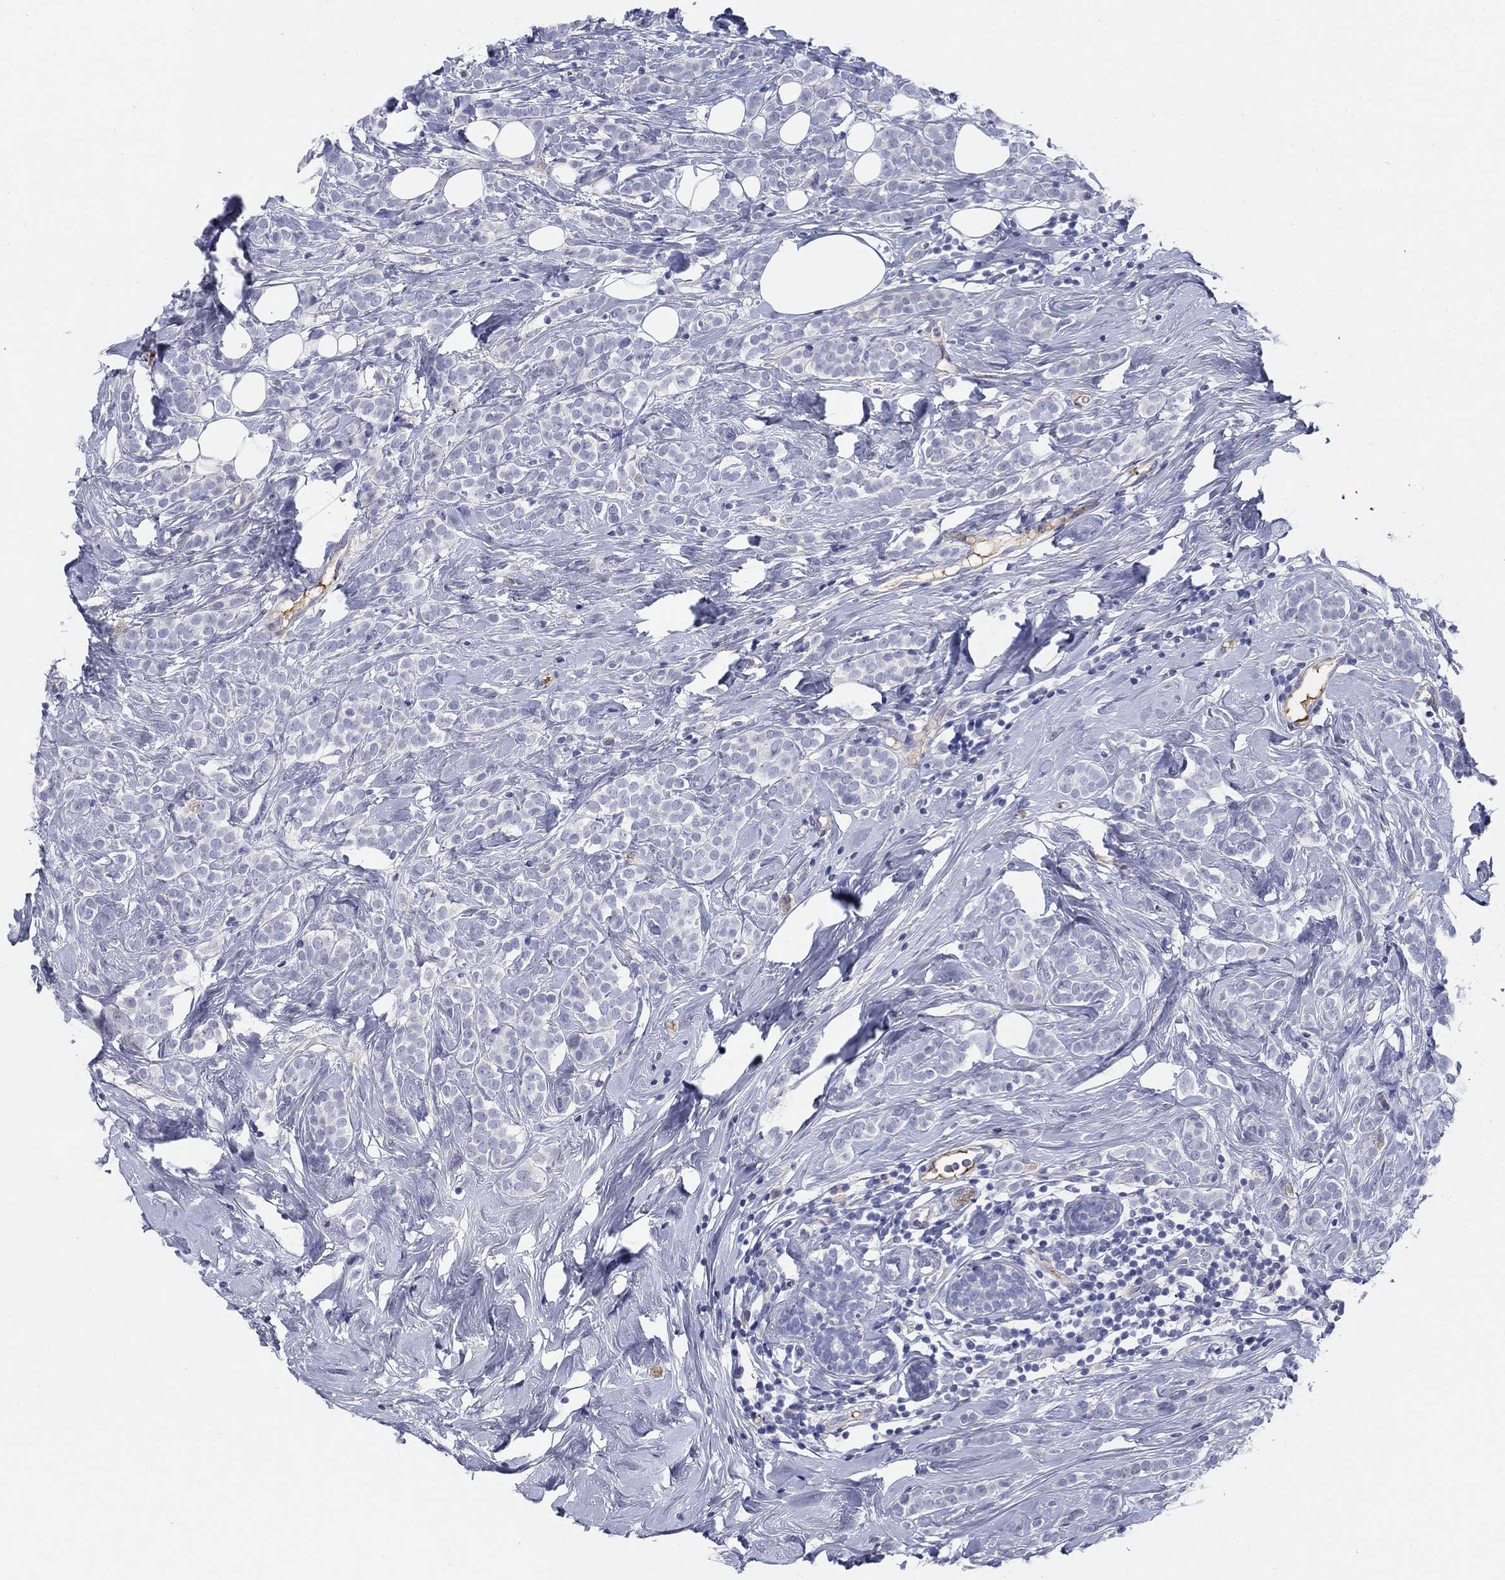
{"staining": {"intensity": "negative", "quantity": "none", "location": "none"}, "tissue": "breast cancer", "cell_type": "Tumor cells", "image_type": "cancer", "snomed": [{"axis": "morphology", "description": "Lobular carcinoma"}, {"axis": "topography", "description": "Breast"}], "caption": "There is no significant positivity in tumor cells of breast lobular carcinoma.", "gene": "HEATR4", "patient": {"sex": "female", "age": 49}}